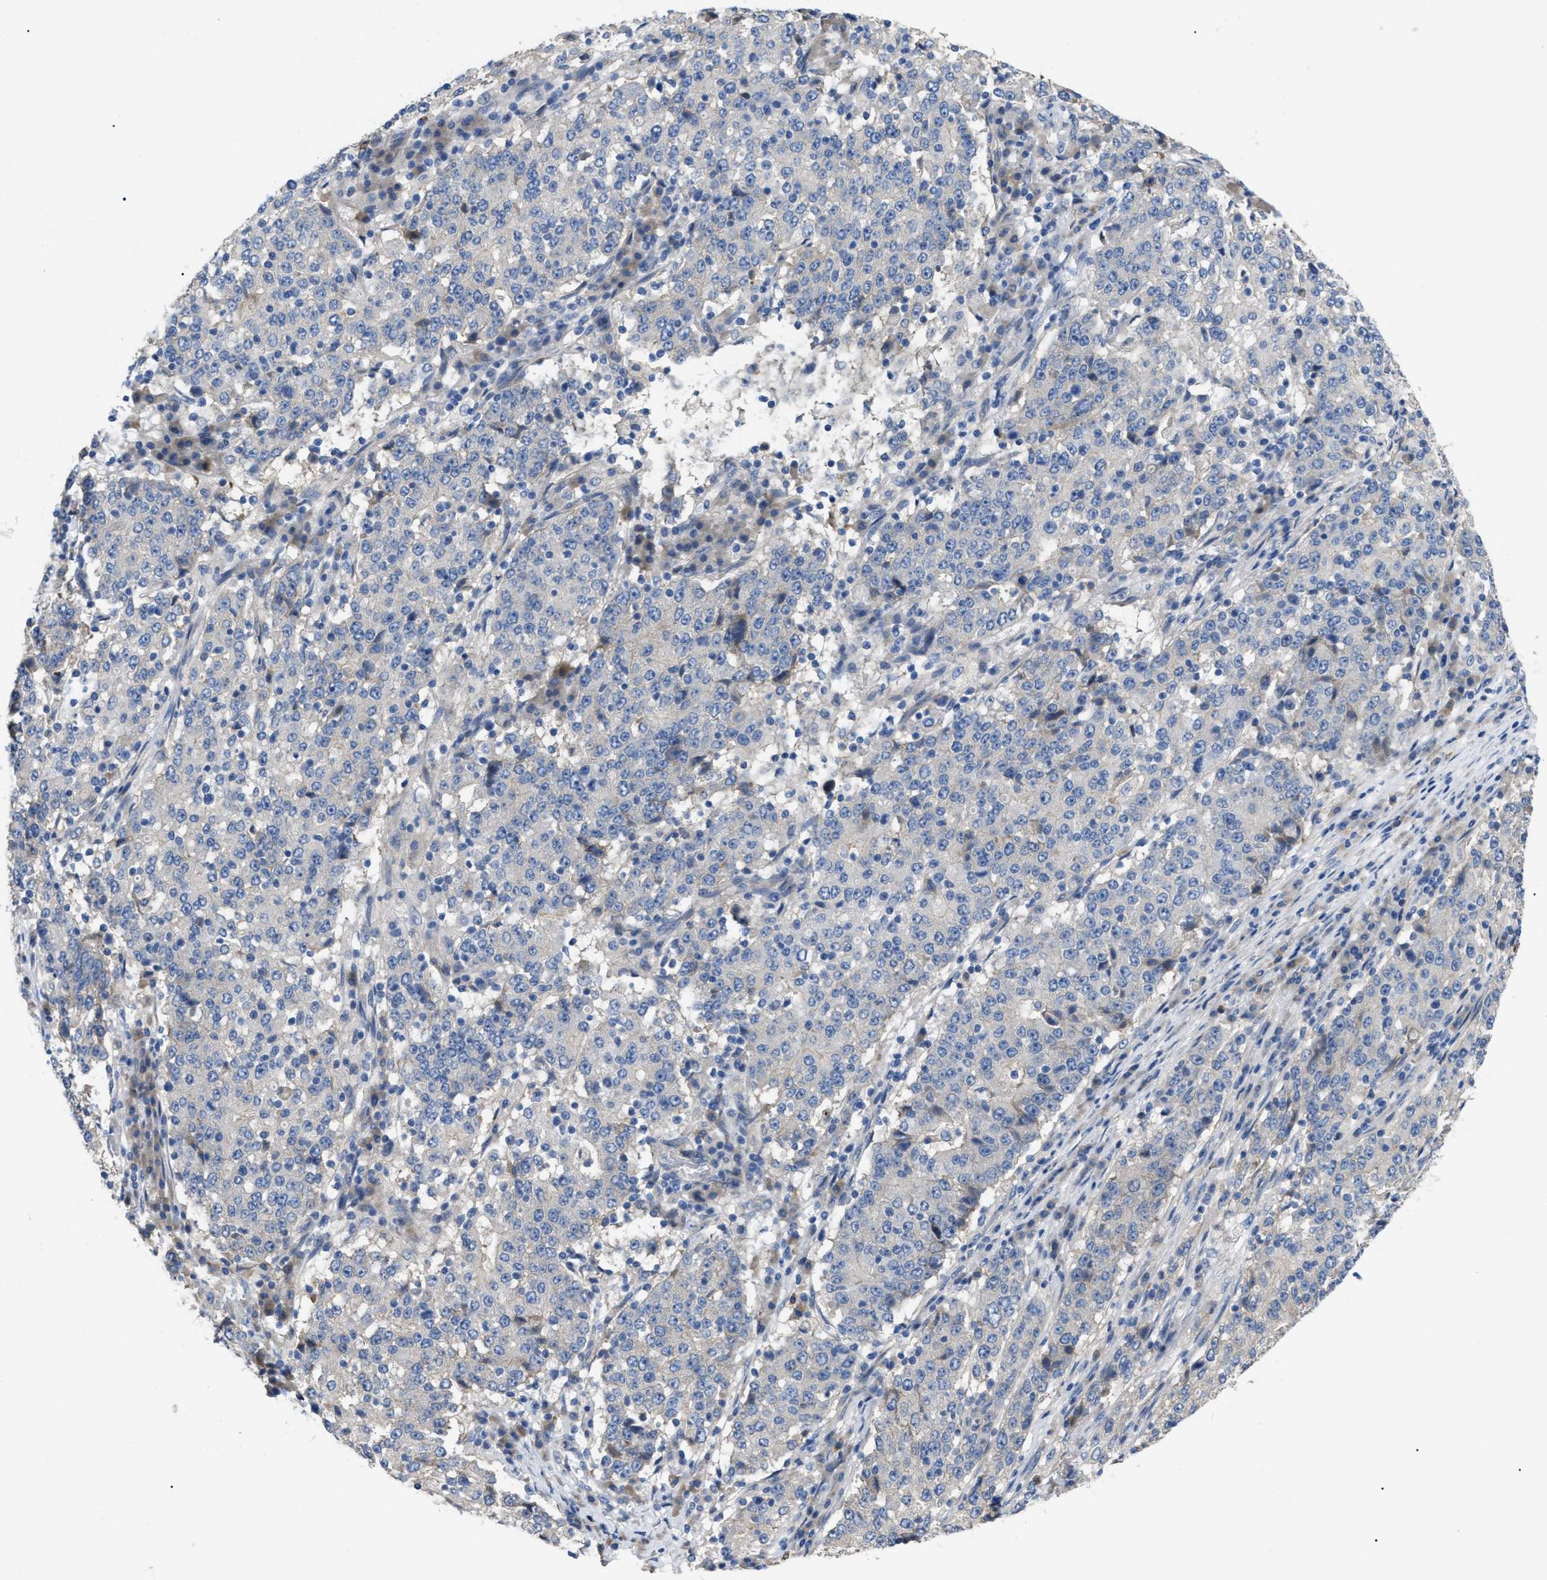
{"staining": {"intensity": "negative", "quantity": "none", "location": "none"}, "tissue": "stomach cancer", "cell_type": "Tumor cells", "image_type": "cancer", "snomed": [{"axis": "morphology", "description": "Adenocarcinoma, NOS"}, {"axis": "topography", "description": "Stomach"}], "caption": "DAB immunohistochemical staining of adenocarcinoma (stomach) displays no significant positivity in tumor cells.", "gene": "DHX58", "patient": {"sex": "male", "age": 59}}